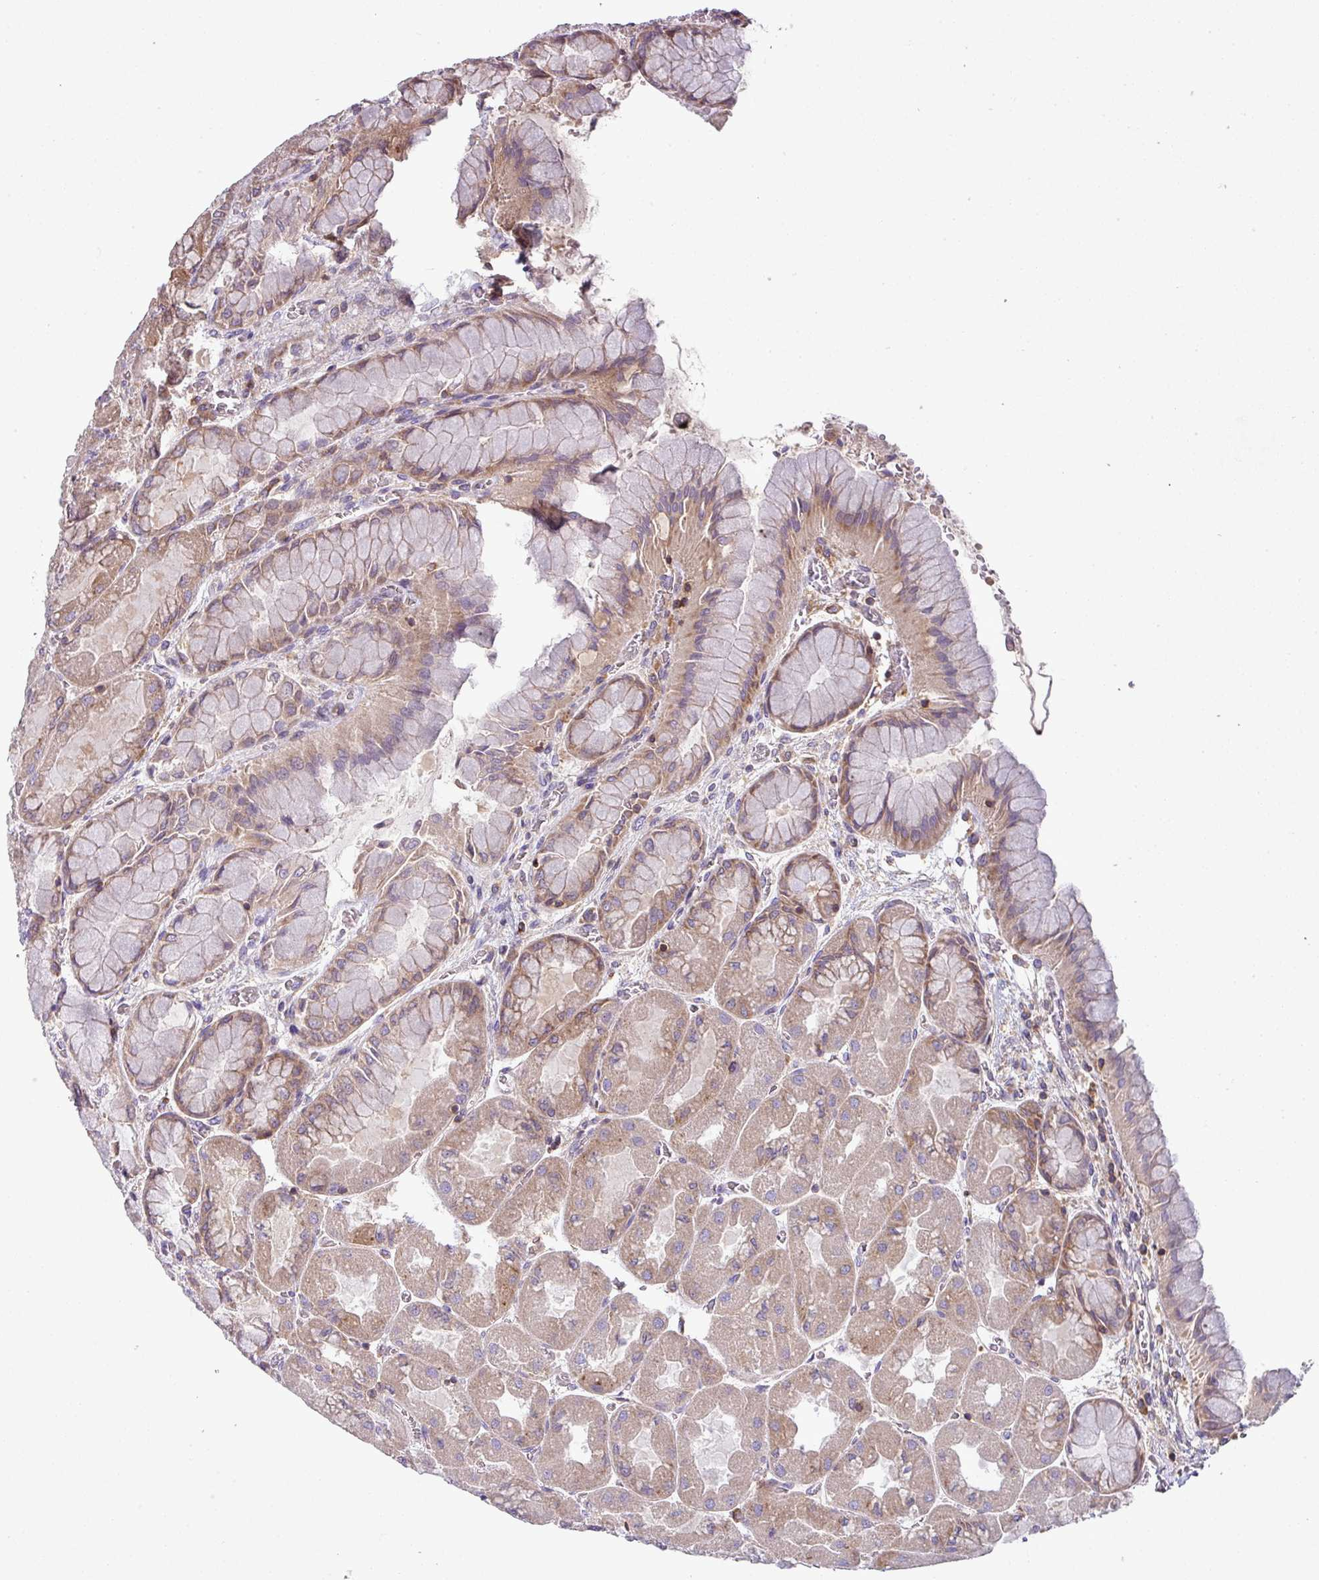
{"staining": {"intensity": "moderate", "quantity": "25%-75%", "location": "cytoplasmic/membranous"}, "tissue": "stomach", "cell_type": "Glandular cells", "image_type": "normal", "snomed": [{"axis": "morphology", "description": "Normal tissue, NOS"}, {"axis": "topography", "description": "Stomach"}], "caption": "Immunohistochemical staining of unremarkable stomach demonstrates 25%-75% levels of moderate cytoplasmic/membranous protein positivity in about 25%-75% of glandular cells.", "gene": "LRRC74B", "patient": {"sex": "female", "age": 61}}